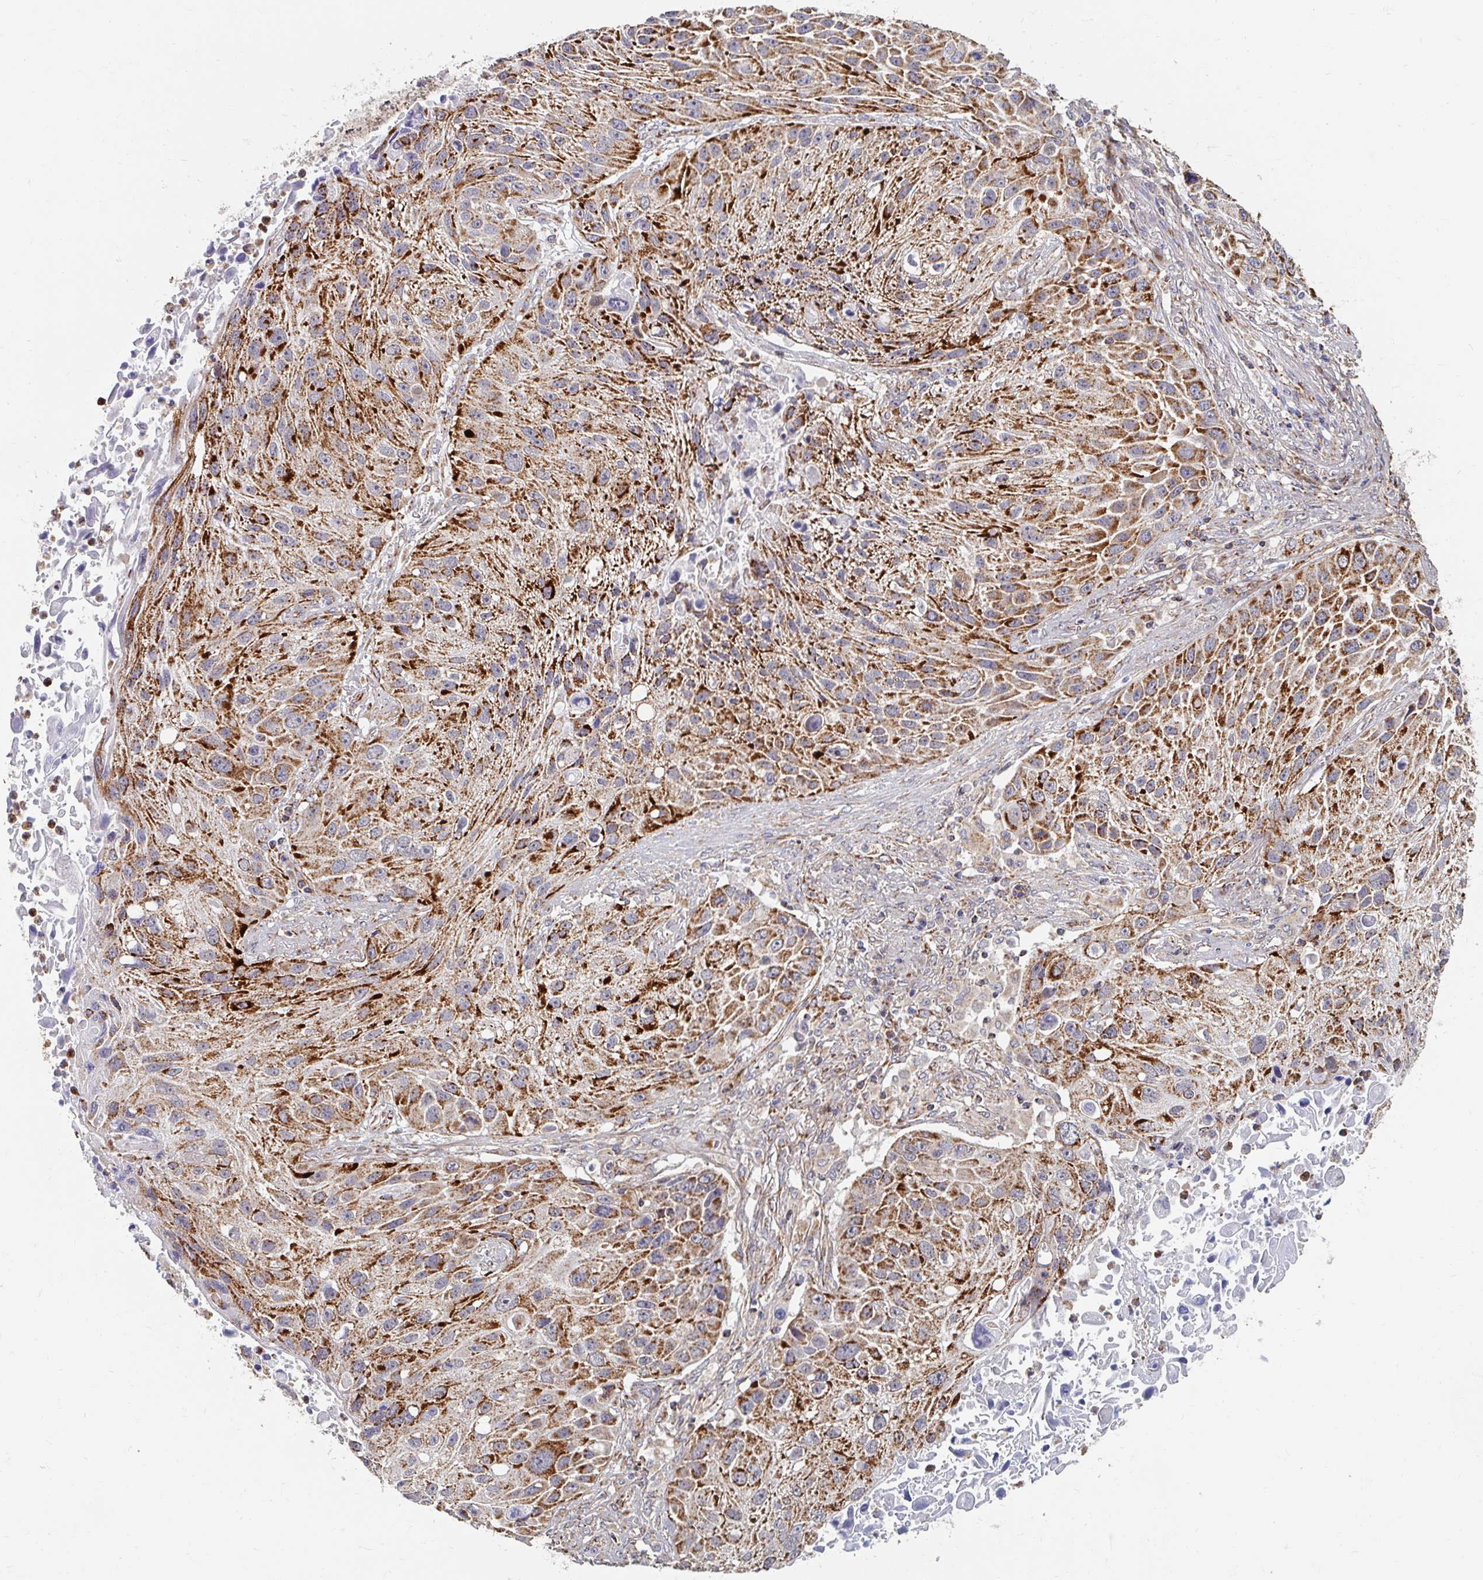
{"staining": {"intensity": "moderate", "quantity": ">75%", "location": "cytoplasmic/membranous"}, "tissue": "lung cancer", "cell_type": "Tumor cells", "image_type": "cancer", "snomed": [{"axis": "morphology", "description": "Normal morphology"}, {"axis": "morphology", "description": "Squamous cell carcinoma, NOS"}, {"axis": "topography", "description": "Lymph node"}, {"axis": "topography", "description": "Lung"}], "caption": "DAB (3,3'-diaminobenzidine) immunohistochemical staining of squamous cell carcinoma (lung) exhibits moderate cytoplasmic/membranous protein positivity in about >75% of tumor cells. The protein of interest is stained brown, and the nuclei are stained in blue (DAB IHC with brightfield microscopy, high magnification).", "gene": "MAVS", "patient": {"sex": "male", "age": 67}}